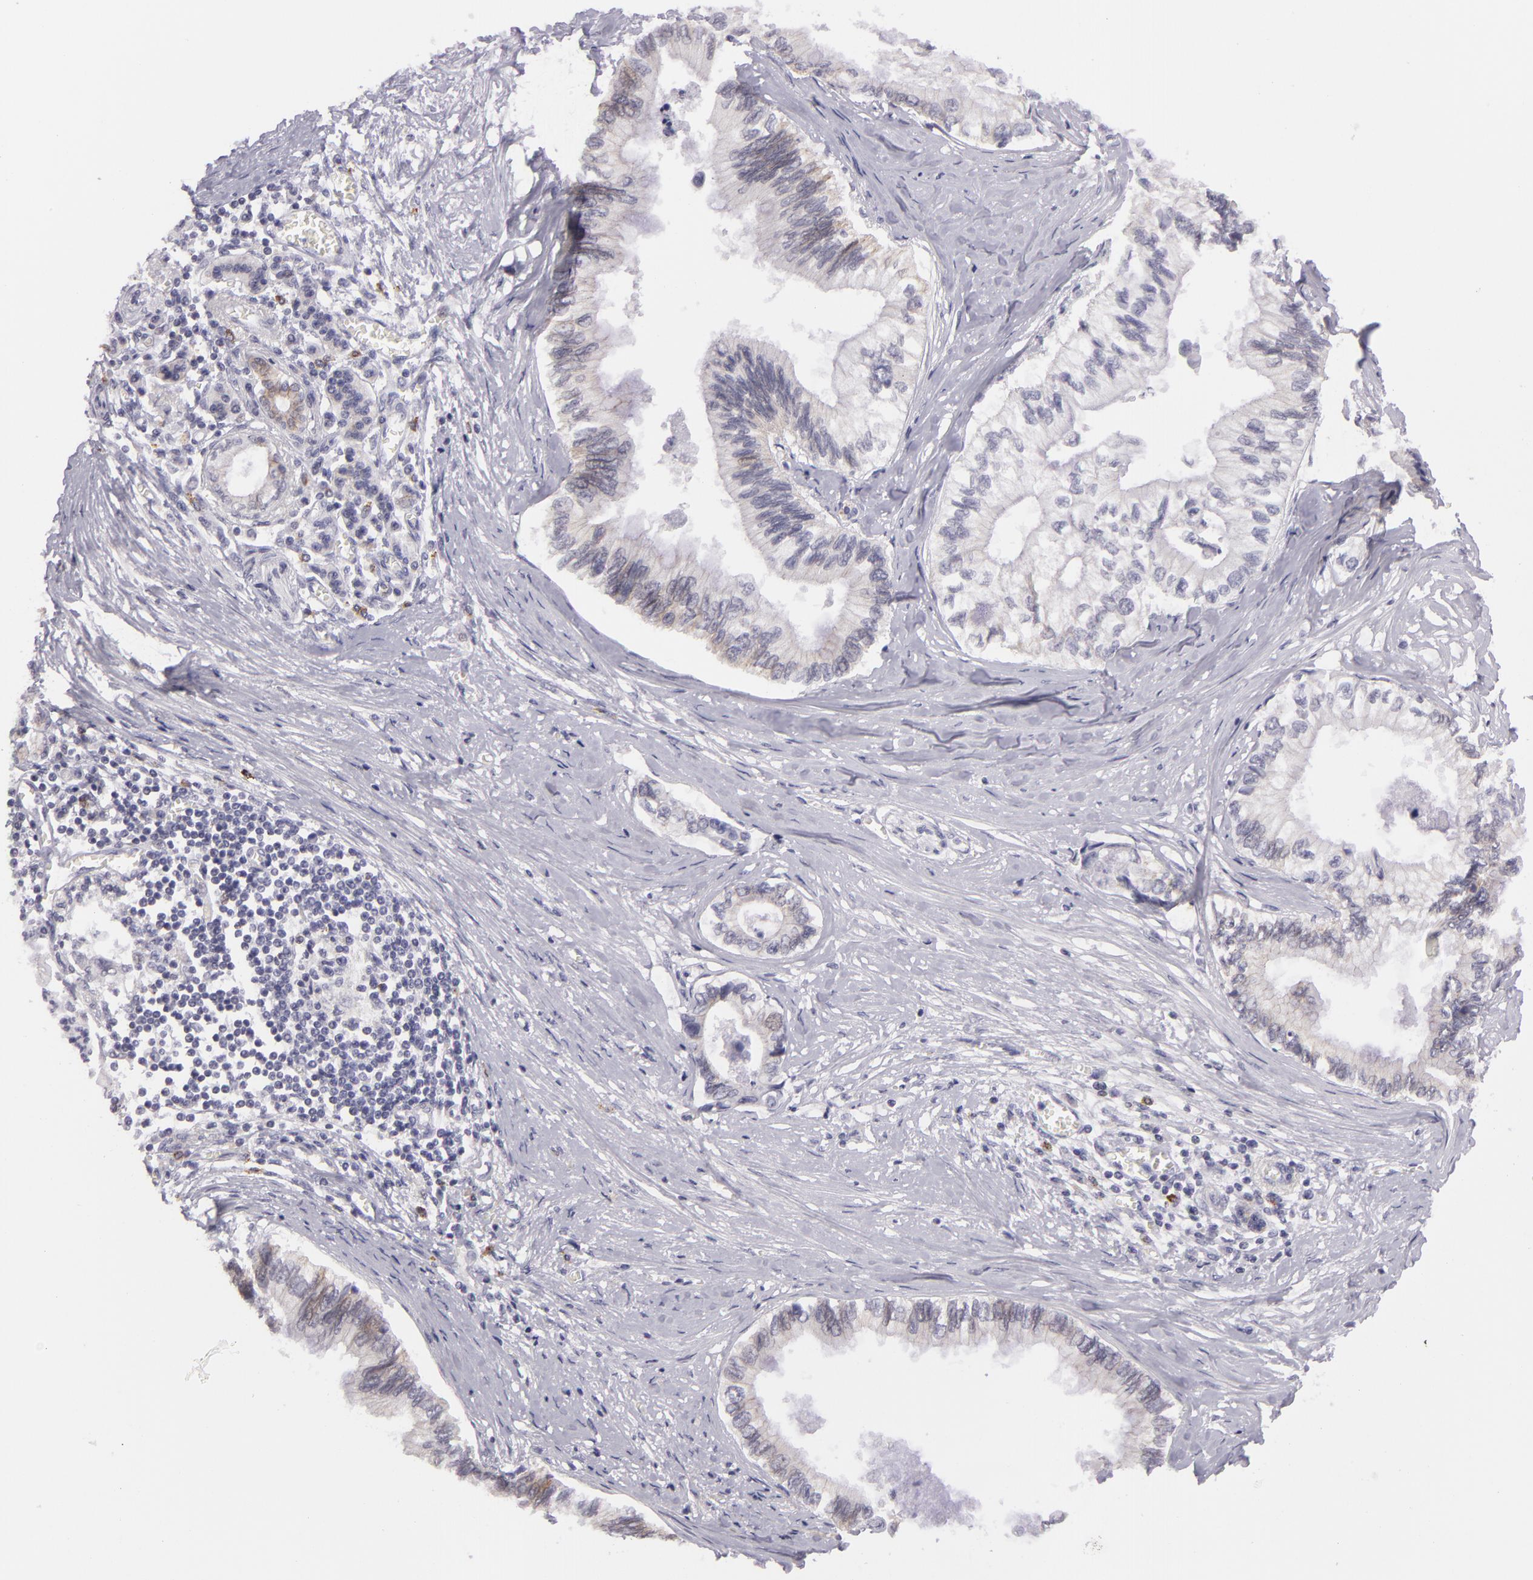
{"staining": {"intensity": "negative", "quantity": "none", "location": "none"}, "tissue": "pancreatic cancer", "cell_type": "Tumor cells", "image_type": "cancer", "snomed": [{"axis": "morphology", "description": "Adenocarcinoma, NOS"}, {"axis": "topography", "description": "Pancreas"}], "caption": "An IHC photomicrograph of pancreatic adenocarcinoma is shown. There is no staining in tumor cells of pancreatic adenocarcinoma. (DAB (3,3'-diaminobenzidine) immunohistochemistry with hematoxylin counter stain).", "gene": "CTNNB1", "patient": {"sex": "female", "age": 66}}